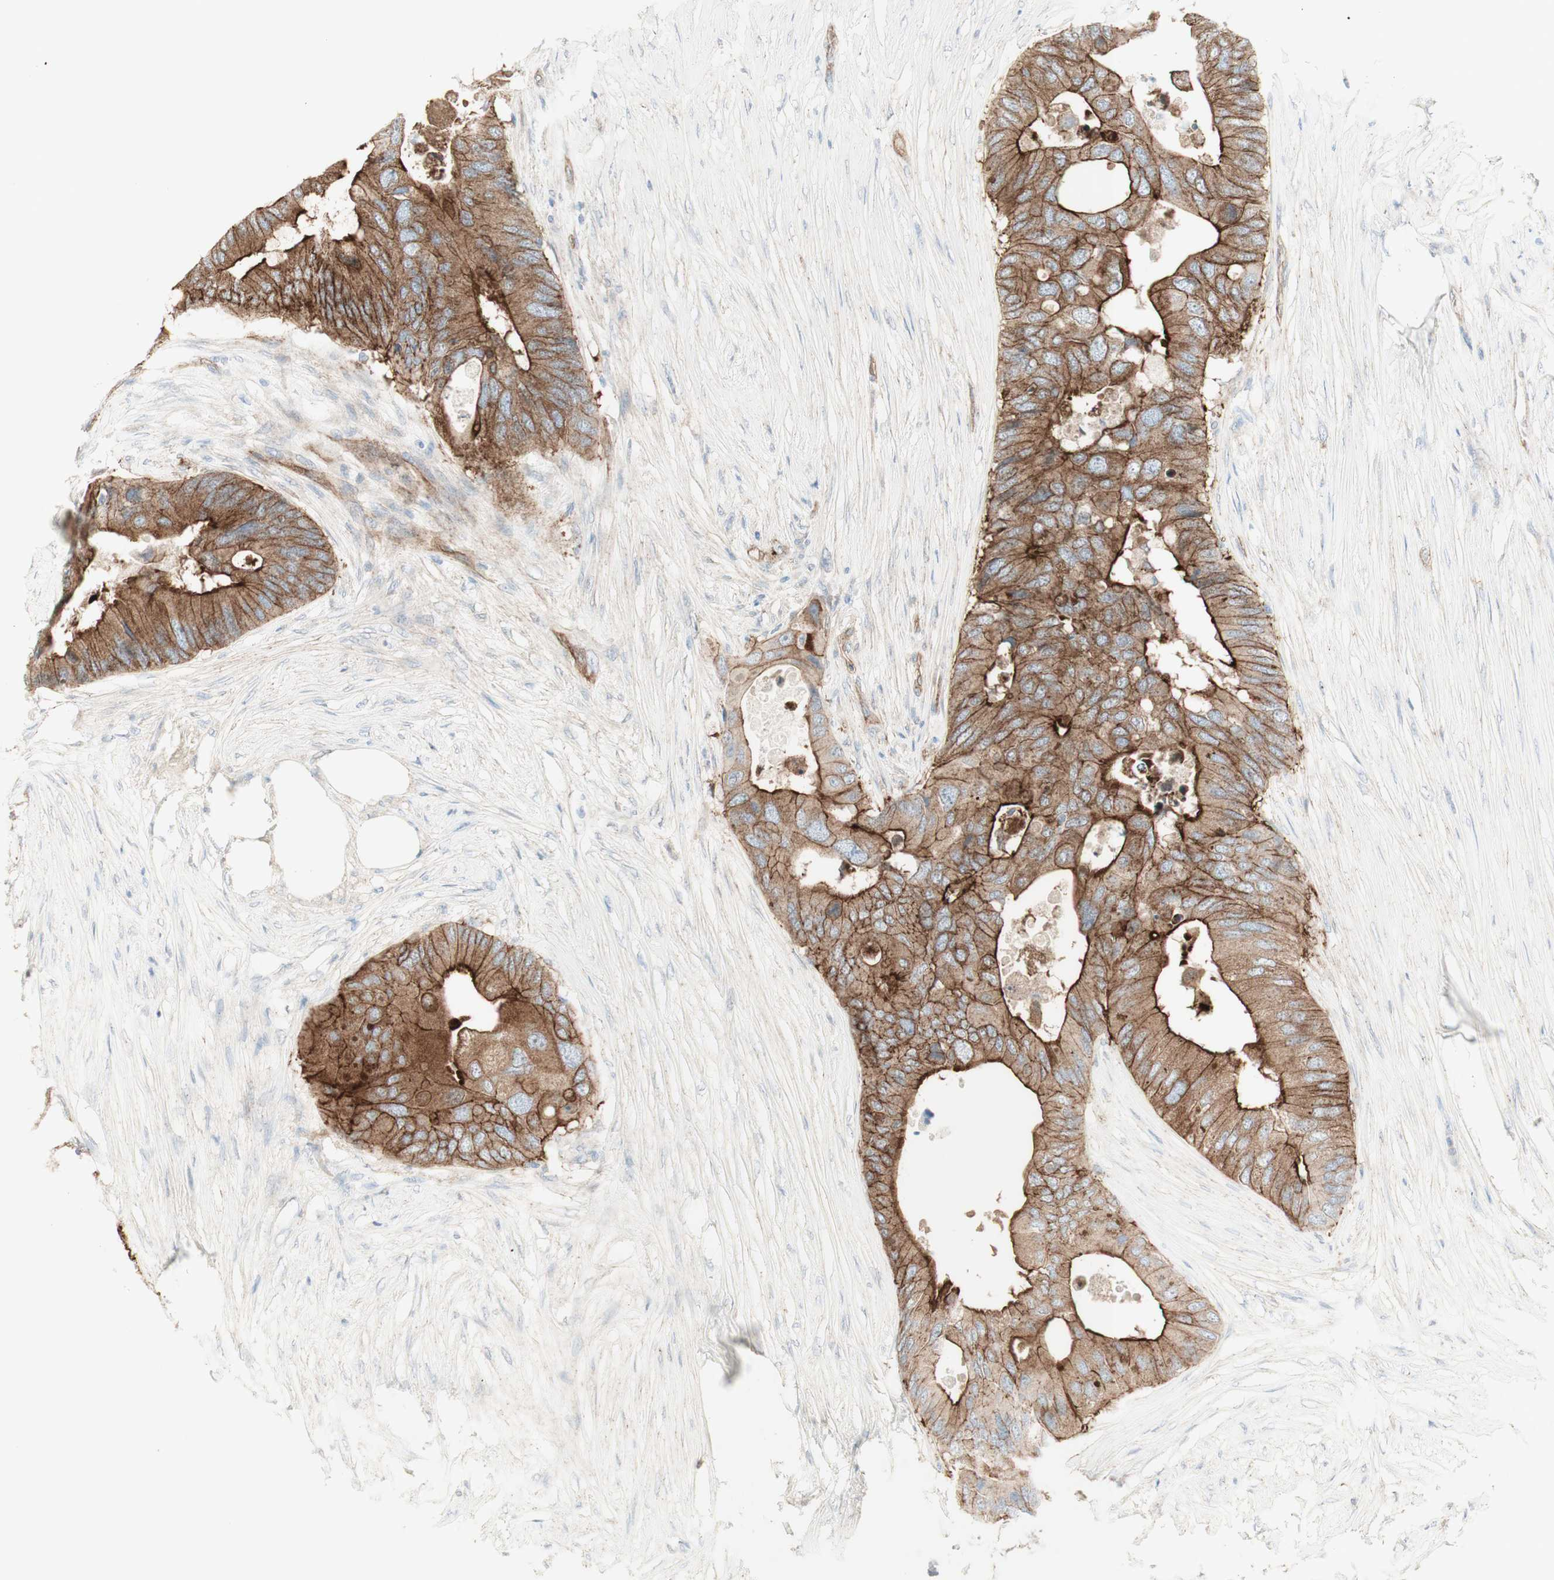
{"staining": {"intensity": "strong", "quantity": "25%-75%", "location": "cytoplasmic/membranous"}, "tissue": "colorectal cancer", "cell_type": "Tumor cells", "image_type": "cancer", "snomed": [{"axis": "morphology", "description": "Adenocarcinoma, NOS"}, {"axis": "topography", "description": "Colon"}], "caption": "Immunohistochemistry (IHC) photomicrograph of human colorectal cancer (adenocarcinoma) stained for a protein (brown), which shows high levels of strong cytoplasmic/membranous expression in about 25%-75% of tumor cells.", "gene": "MYO6", "patient": {"sex": "male", "age": 71}}